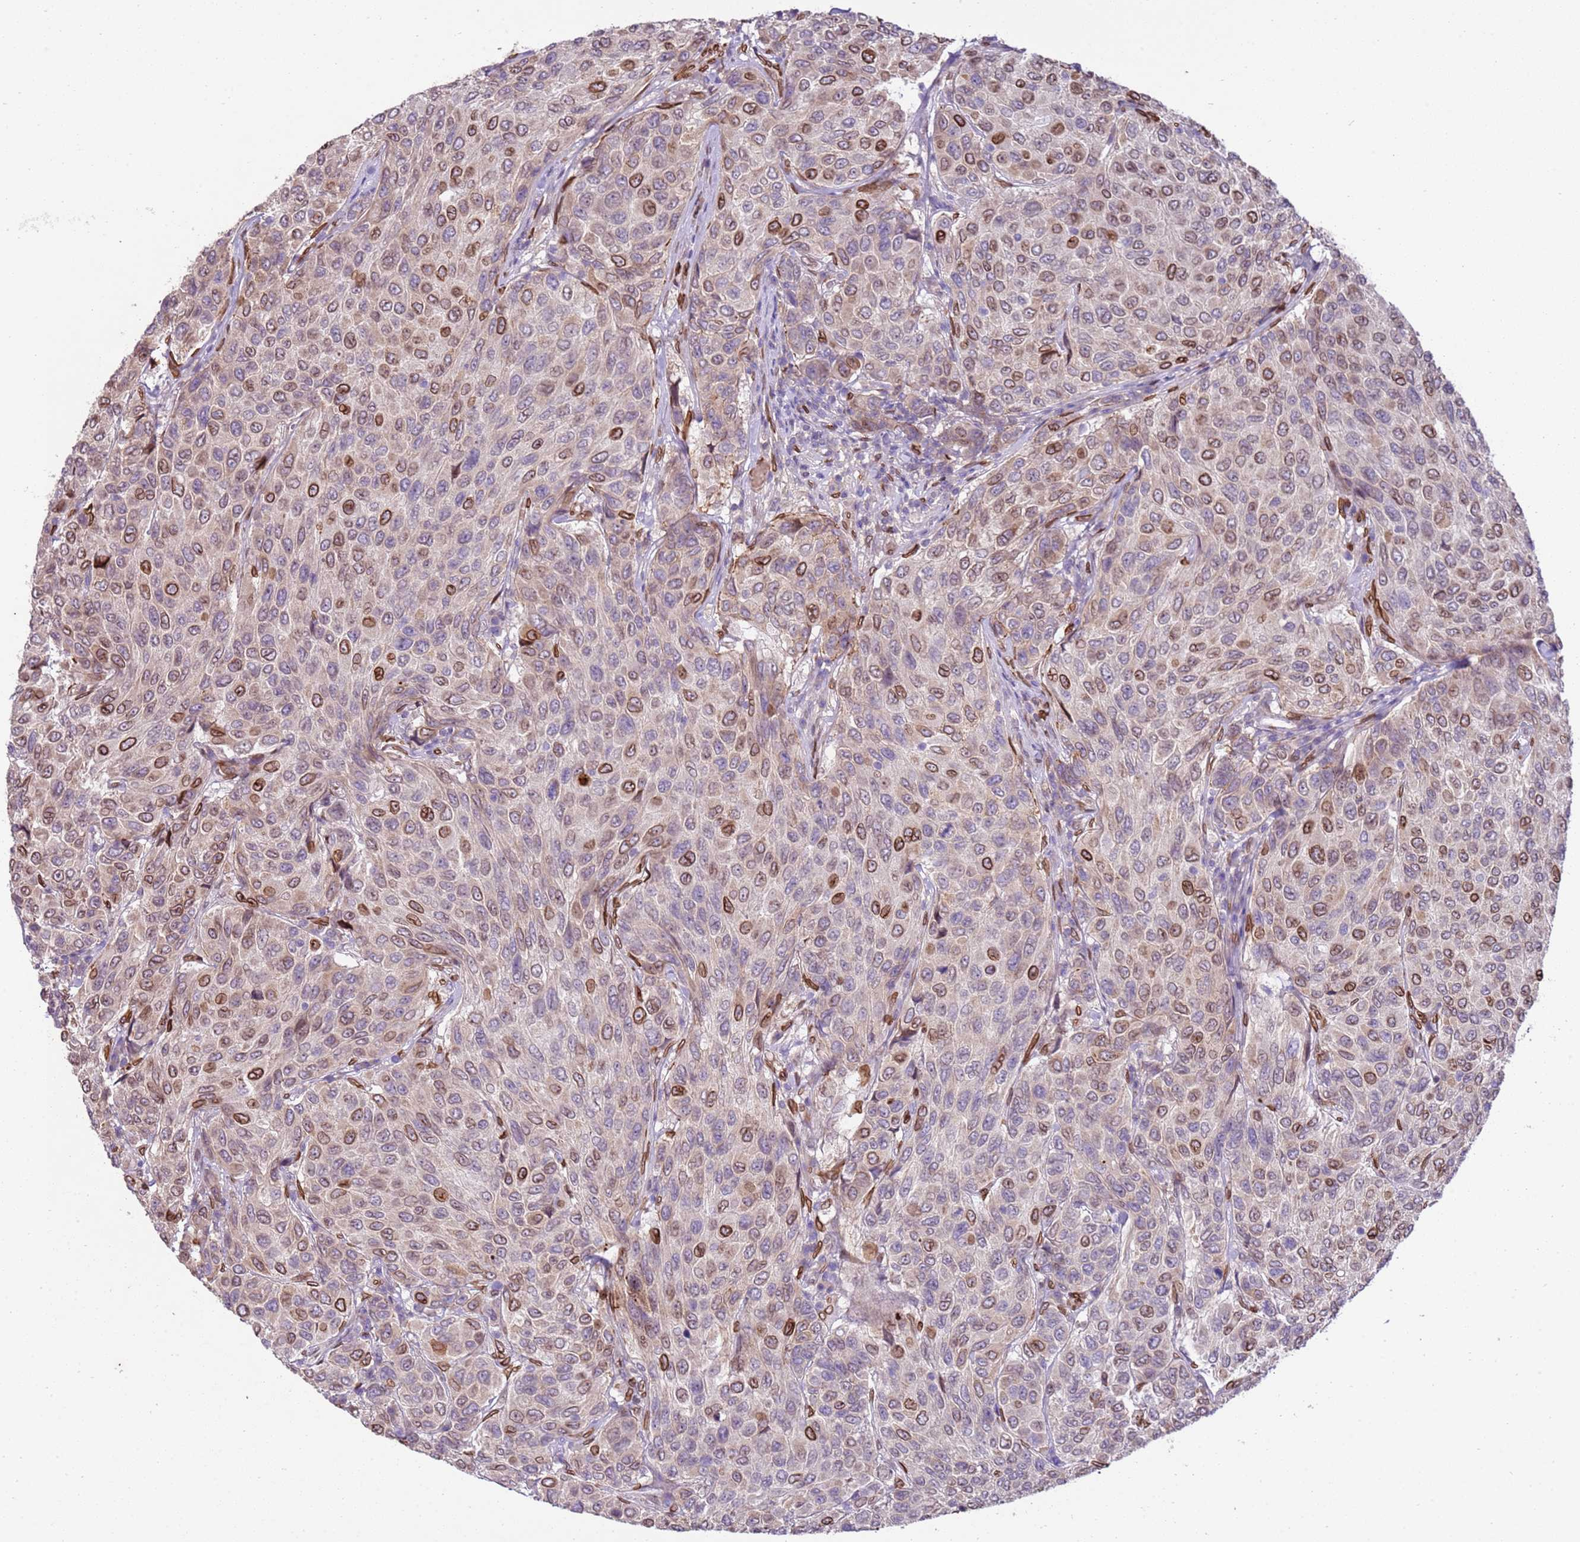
{"staining": {"intensity": "moderate", "quantity": "25%-75%", "location": "cytoplasmic/membranous,nuclear"}, "tissue": "breast cancer", "cell_type": "Tumor cells", "image_type": "cancer", "snomed": [{"axis": "morphology", "description": "Duct carcinoma"}, {"axis": "topography", "description": "Breast"}], "caption": "A high-resolution image shows IHC staining of breast intraductal carcinoma, which demonstrates moderate cytoplasmic/membranous and nuclear expression in about 25%-75% of tumor cells.", "gene": "TMEM47", "patient": {"sex": "female", "age": 55}}